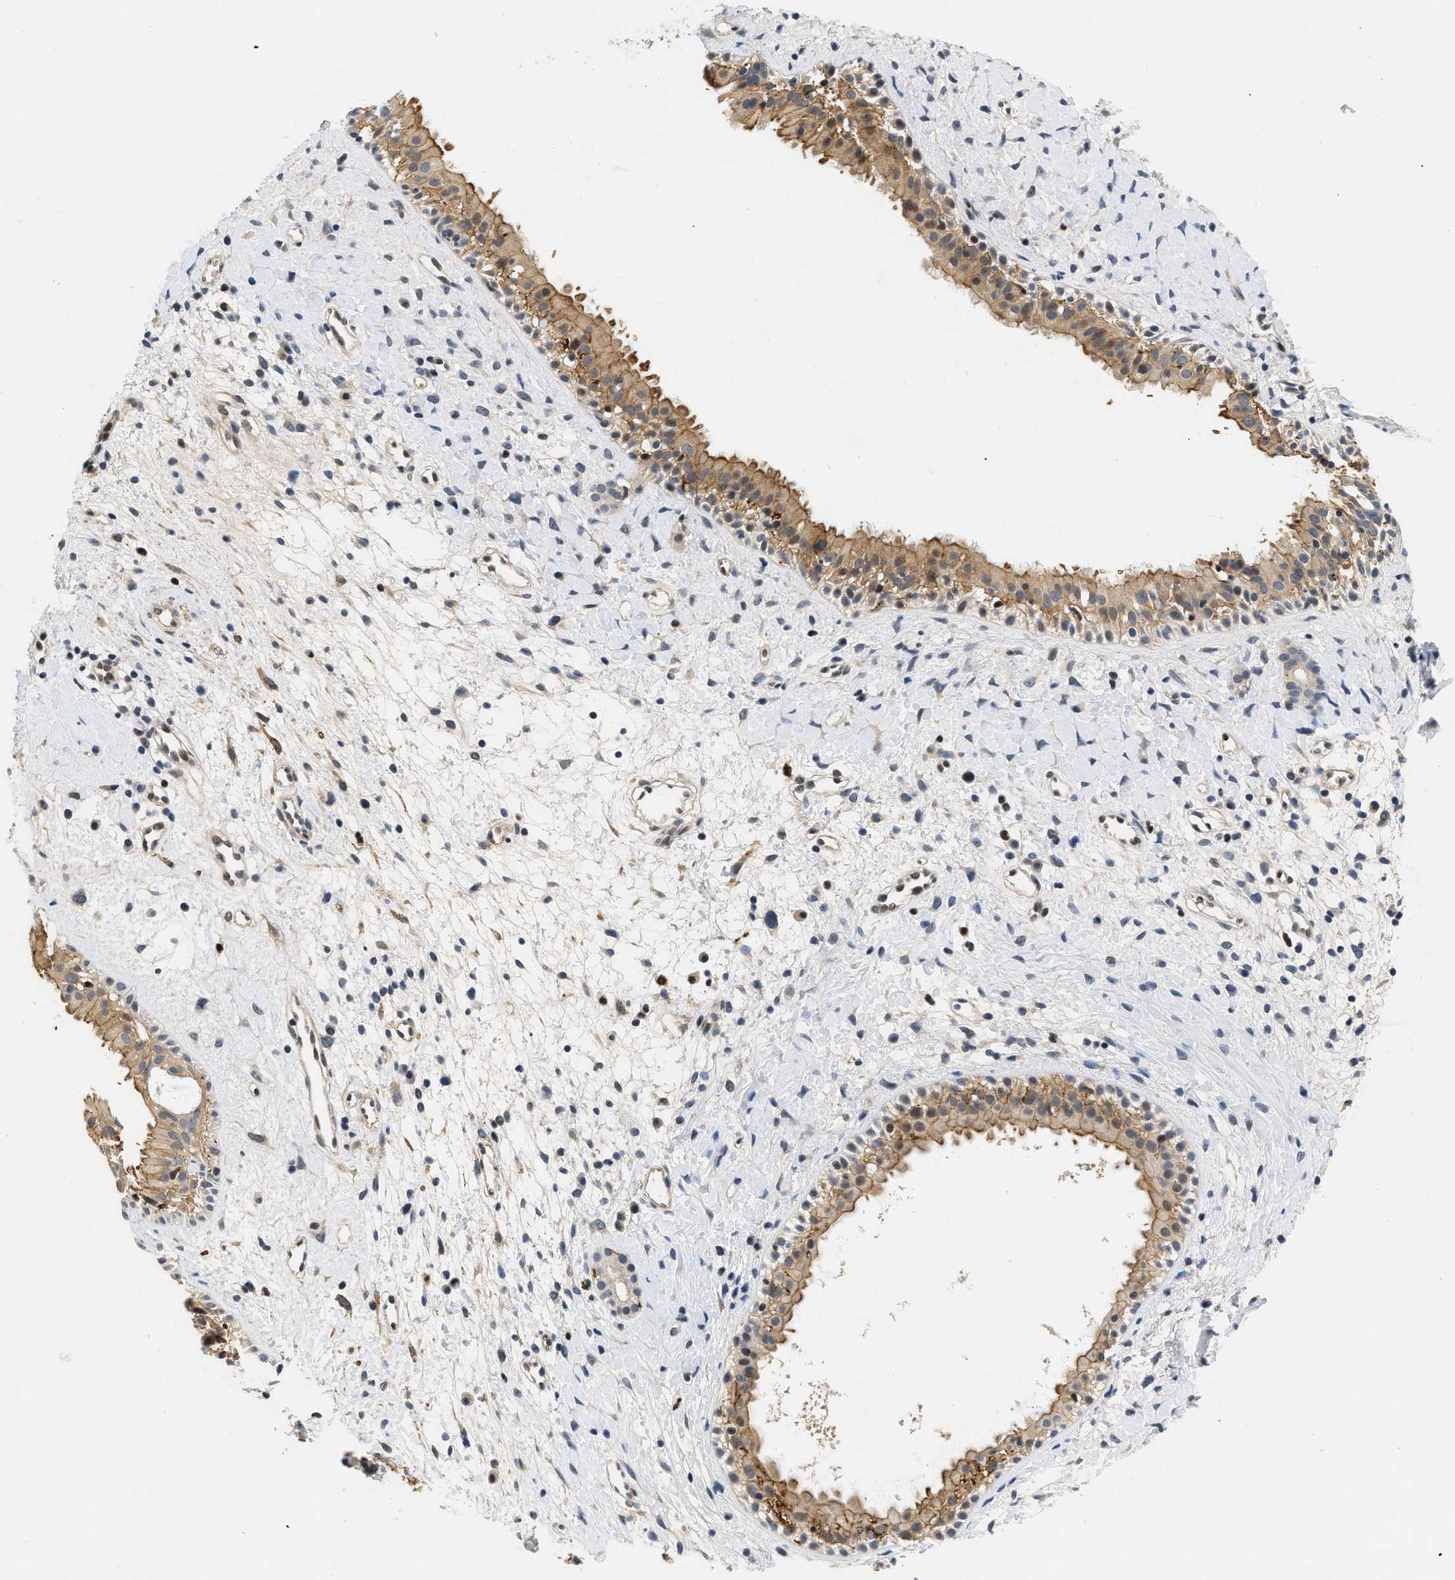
{"staining": {"intensity": "moderate", "quantity": ">75%", "location": "cytoplasmic/membranous,nuclear"}, "tissue": "nasopharynx", "cell_type": "Respiratory epithelial cells", "image_type": "normal", "snomed": [{"axis": "morphology", "description": "Normal tissue, NOS"}, {"axis": "topography", "description": "Nasopharynx"}], "caption": "The immunohistochemical stain labels moderate cytoplasmic/membranous,nuclear positivity in respiratory epithelial cells of benign nasopharynx. The staining was performed using DAB (3,3'-diaminobenzidine) to visualize the protein expression in brown, while the nuclei were stained in blue with hematoxylin (Magnification: 20x).", "gene": "VIP", "patient": {"sex": "male", "age": 22}}